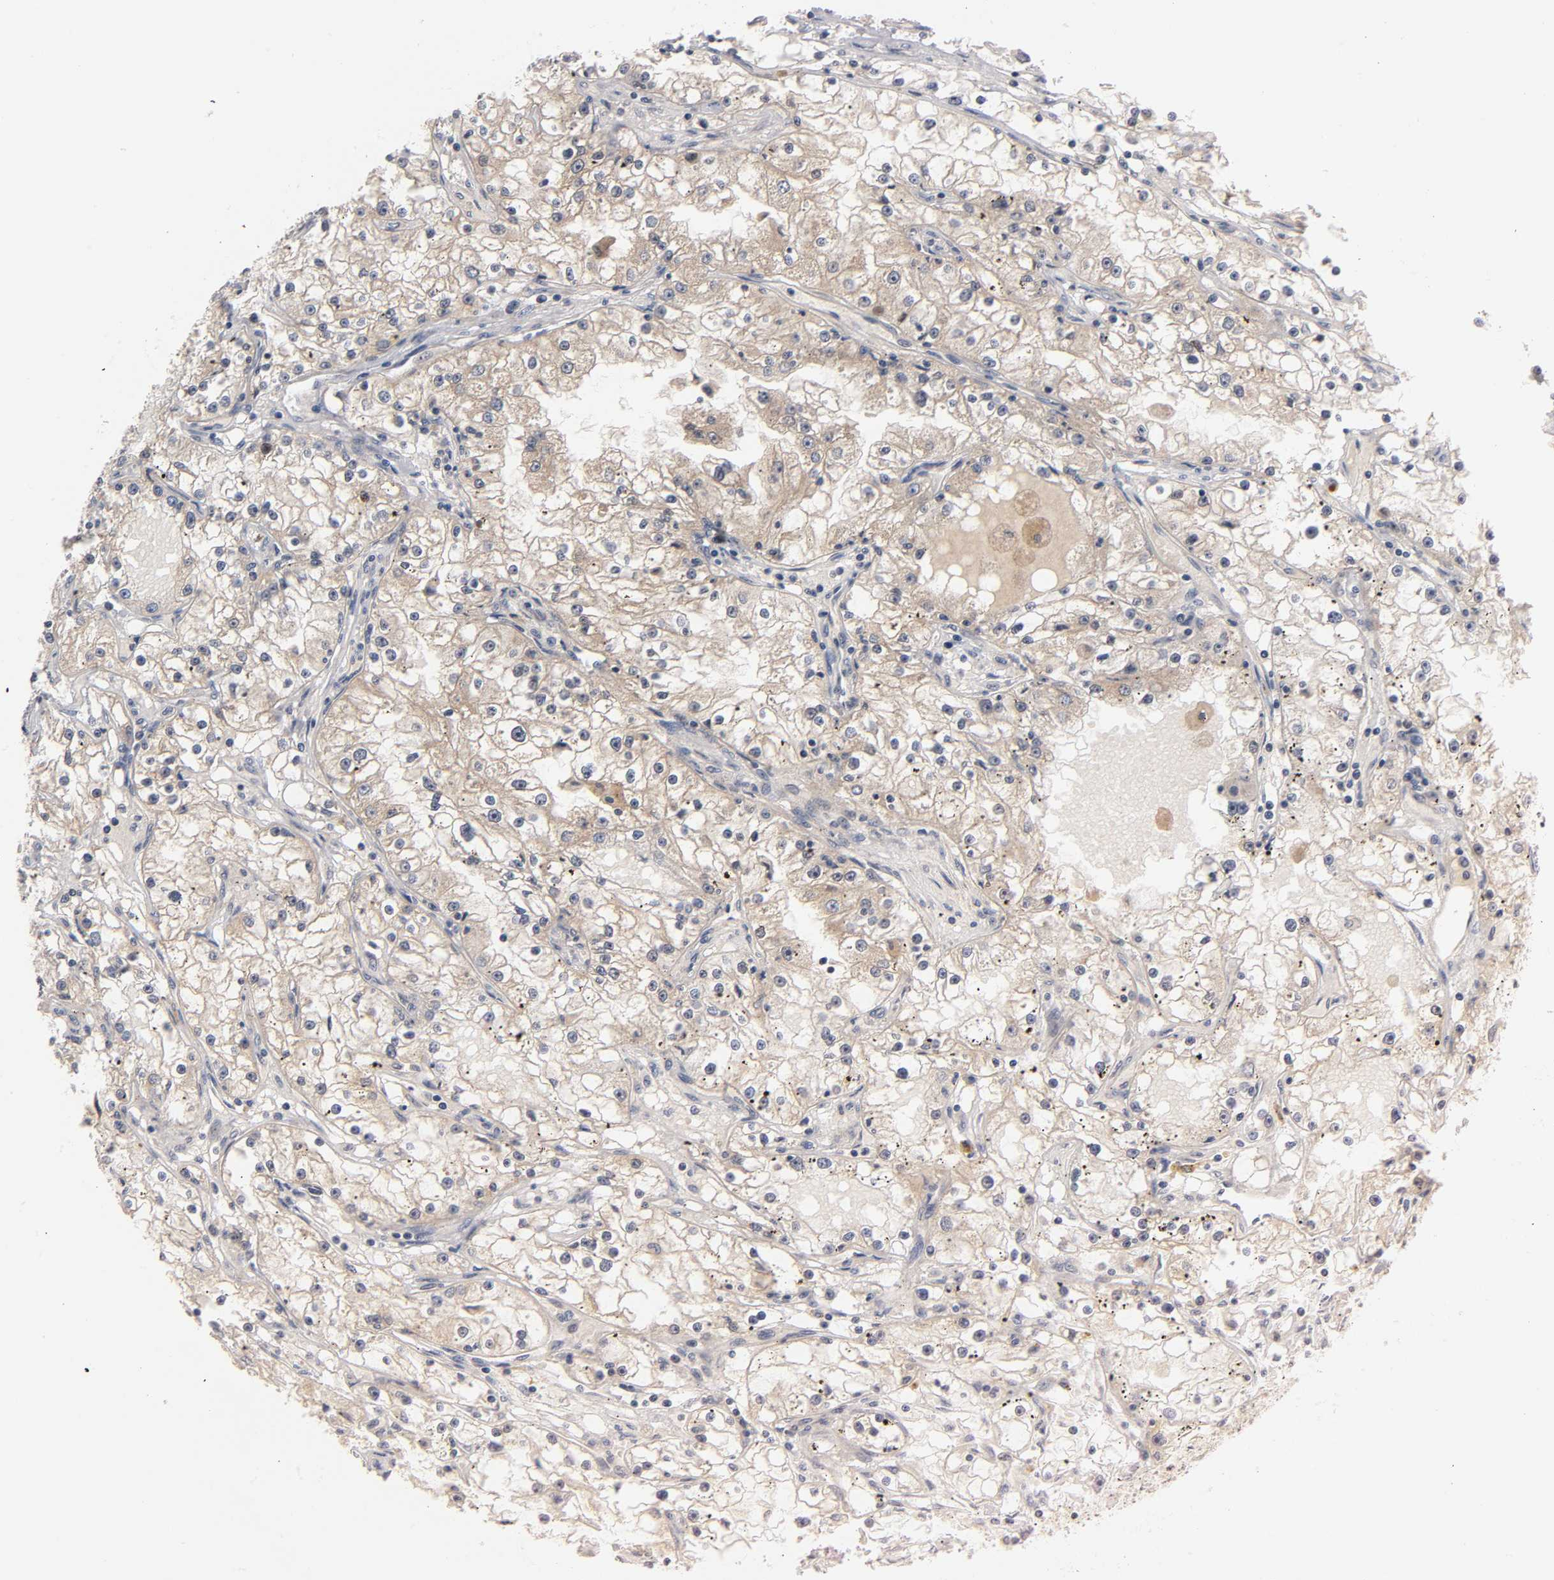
{"staining": {"intensity": "moderate", "quantity": ">75%", "location": "cytoplasmic/membranous"}, "tissue": "renal cancer", "cell_type": "Tumor cells", "image_type": "cancer", "snomed": [{"axis": "morphology", "description": "Adenocarcinoma, NOS"}, {"axis": "topography", "description": "Kidney"}], "caption": "An image of renal cancer stained for a protein shows moderate cytoplasmic/membranous brown staining in tumor cells.", "gene": "MAPK8", "patient": {"sex": "male", "age": 56}}